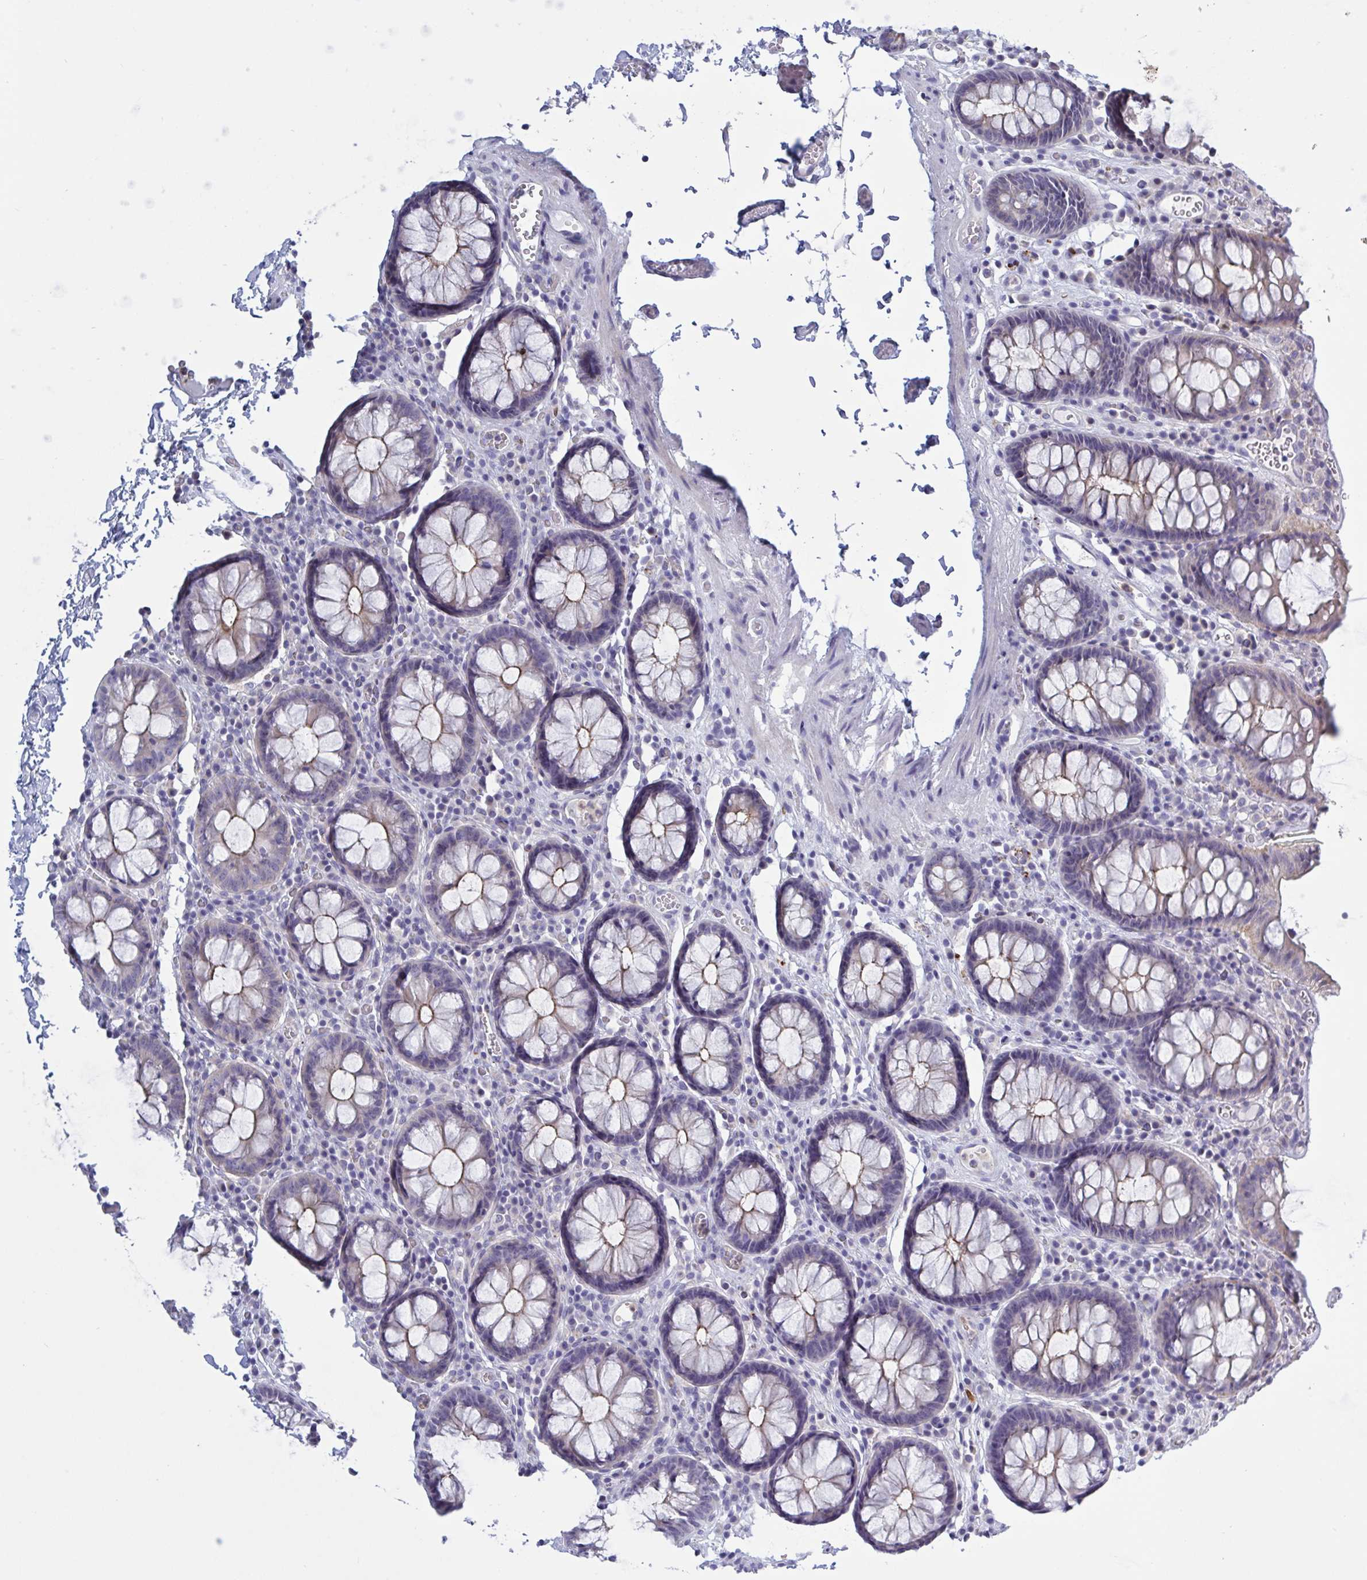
{"staining": {"intensity": "negative", "quantity": "none", "location": "none"}, "tissue": "colon", "cell_type": "Endothelial cells", "image_type": "normal", "snomed": [{"axis": "morphology", "description": "Normal tissue, NOS"}, {"axis": "topography", "description": "Colon"}, {"axis": "topography", "description": "Peripheral nerve tissue"}], "caption": "IHC of normal human colon displays no positivity in endothelial cells. (DAB IHC visualized using brightfield microscopy, high magnification).", "gene": "ST14", "patient": {"sex": "male", "age": 84}}